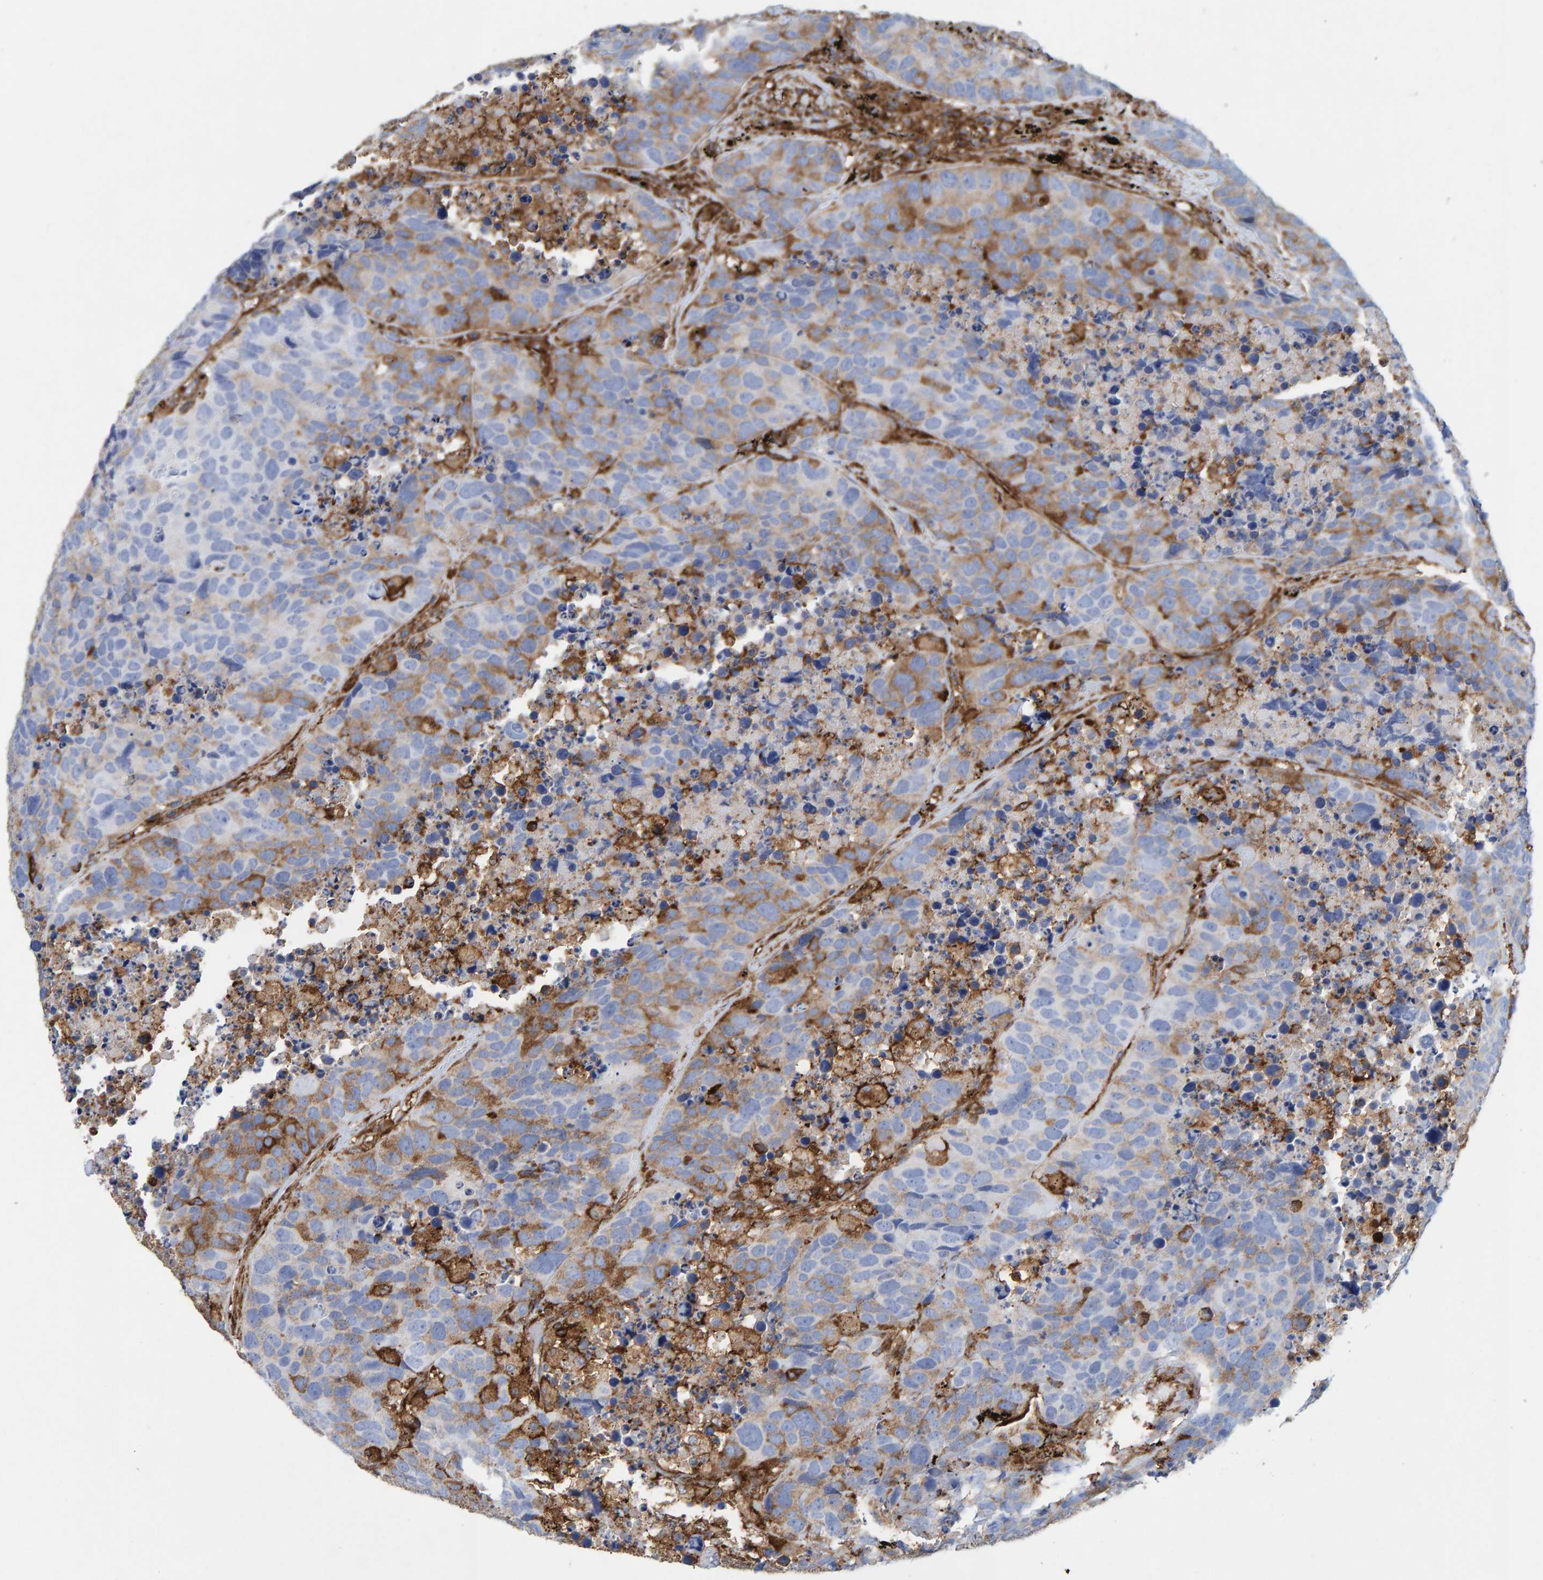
{"staining": {"intensity": "moderate", "quantity": "25%-75%", "location": "cytoplasmic/membranous"}, "tissue": "carcinoid", "cell_type": "Tumor cells", "image_type": "cancer", "snomed": [{"axis": "morphology", "description": "Carcinoid, malignant, NOS"}, {"axis": "topography", "description": "Lung"}], "caption": "Immunohistochemistry histopathology image of neoplastic tissue: carcinoid stained using immunohistochemistry shows medium levels of moderate protein expression localized specifically in the cytoplasmic/membranous of tumor cells, appearing as a cytoplasmic/membranous brown color.", "gene": "MVP", "patient": {"sex": "male", "age": 60}}